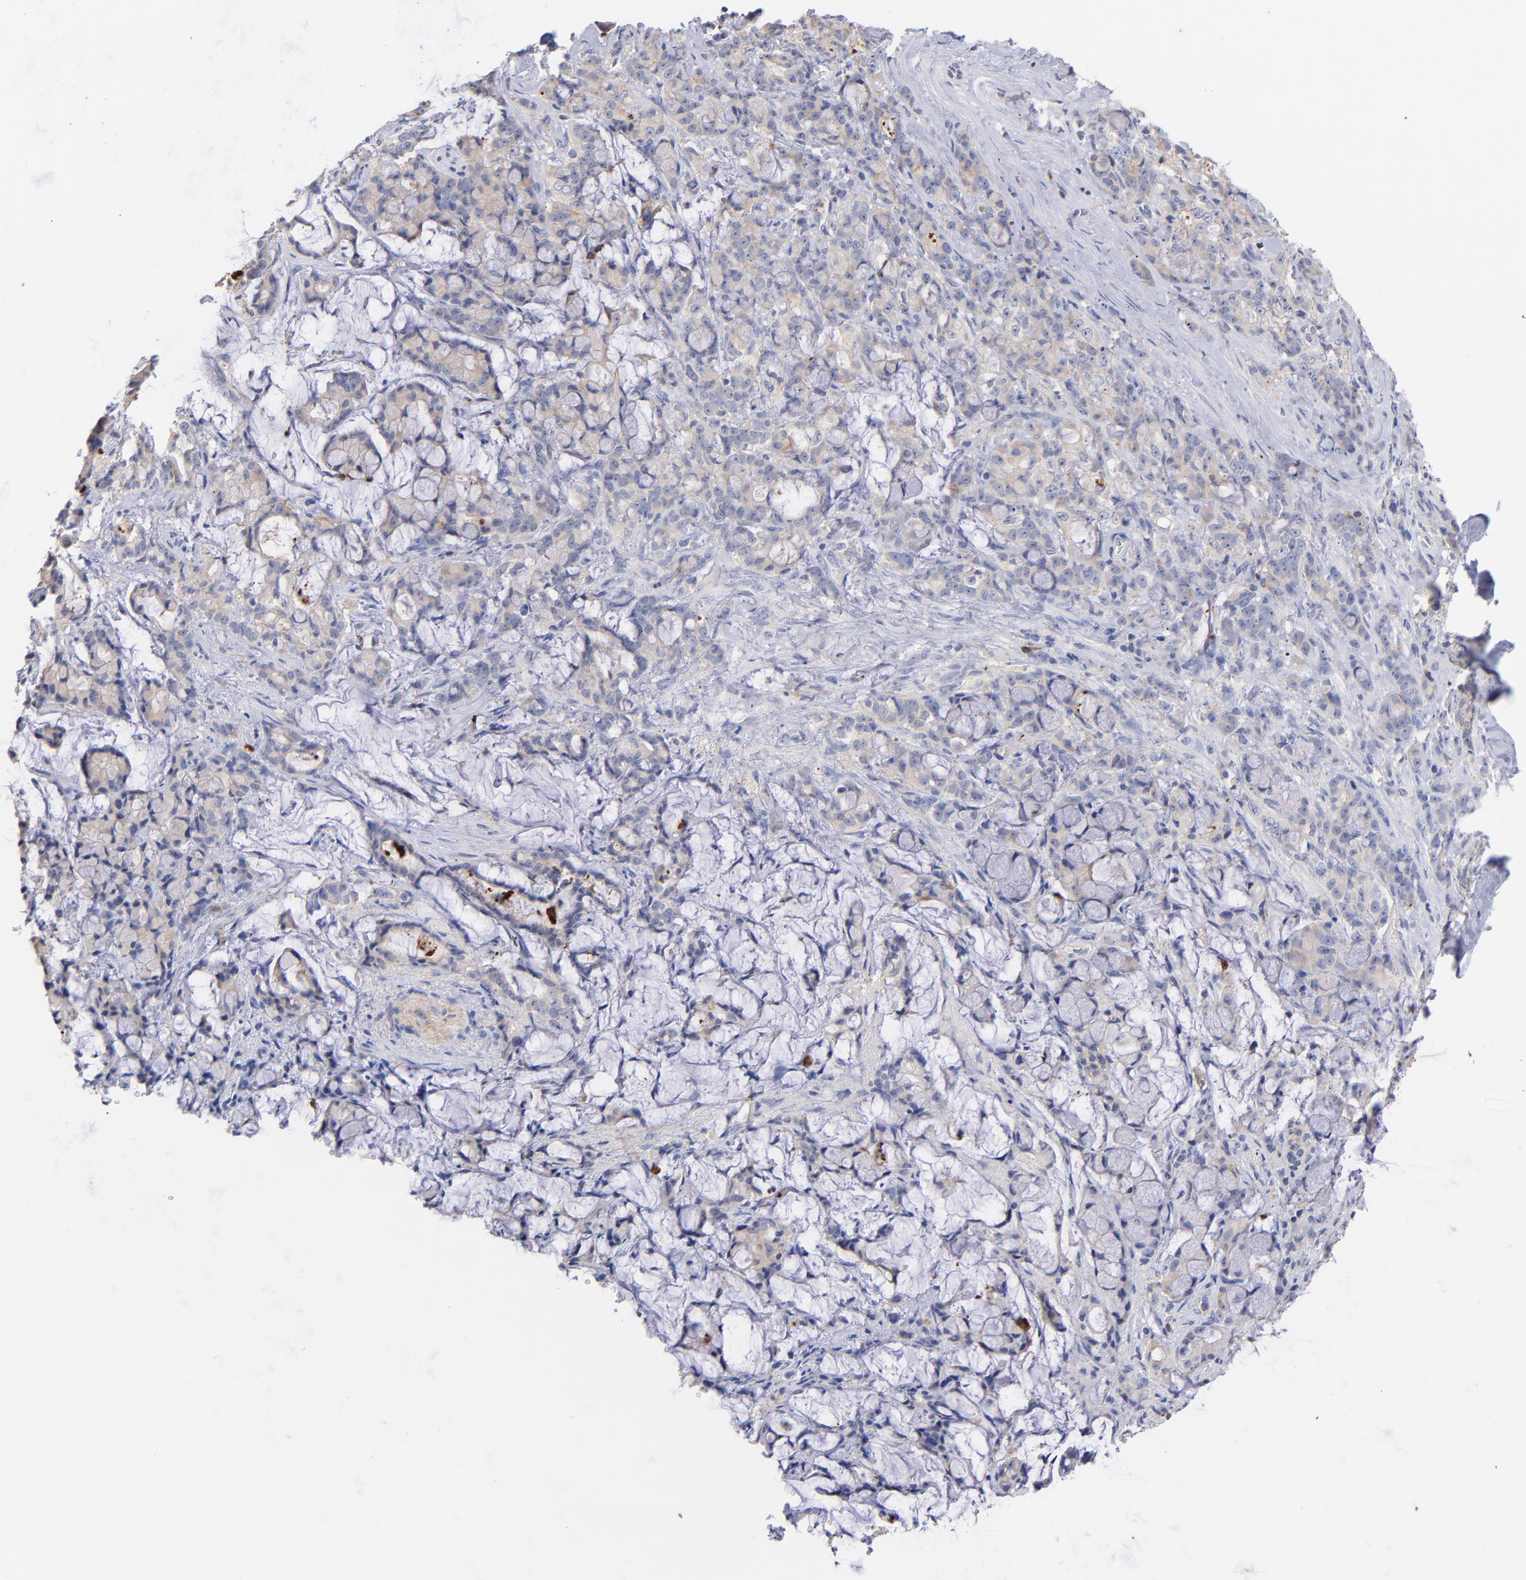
{"staining": {"intensity": "weak", "quantity": "<25%", "location": "cytoplasmic/membranous"}, "tissue": "pancreatic cancer", "cell_type": "Tumor cells", "image_type": "cancer", "snomed": [{"axis": "morphology", "description": "Adenocarcinoma, NOS"}, {"axis": "topography", "description": "Pancreas"}], "caption": "High power microscopy photomicrograph of an IHC image of pancreatic cancer (adenocarcinoma), revealing no significant expression in tumor cells.", "gene": "KREMEN2", "patient": {"sex": "female", "age": 73}}